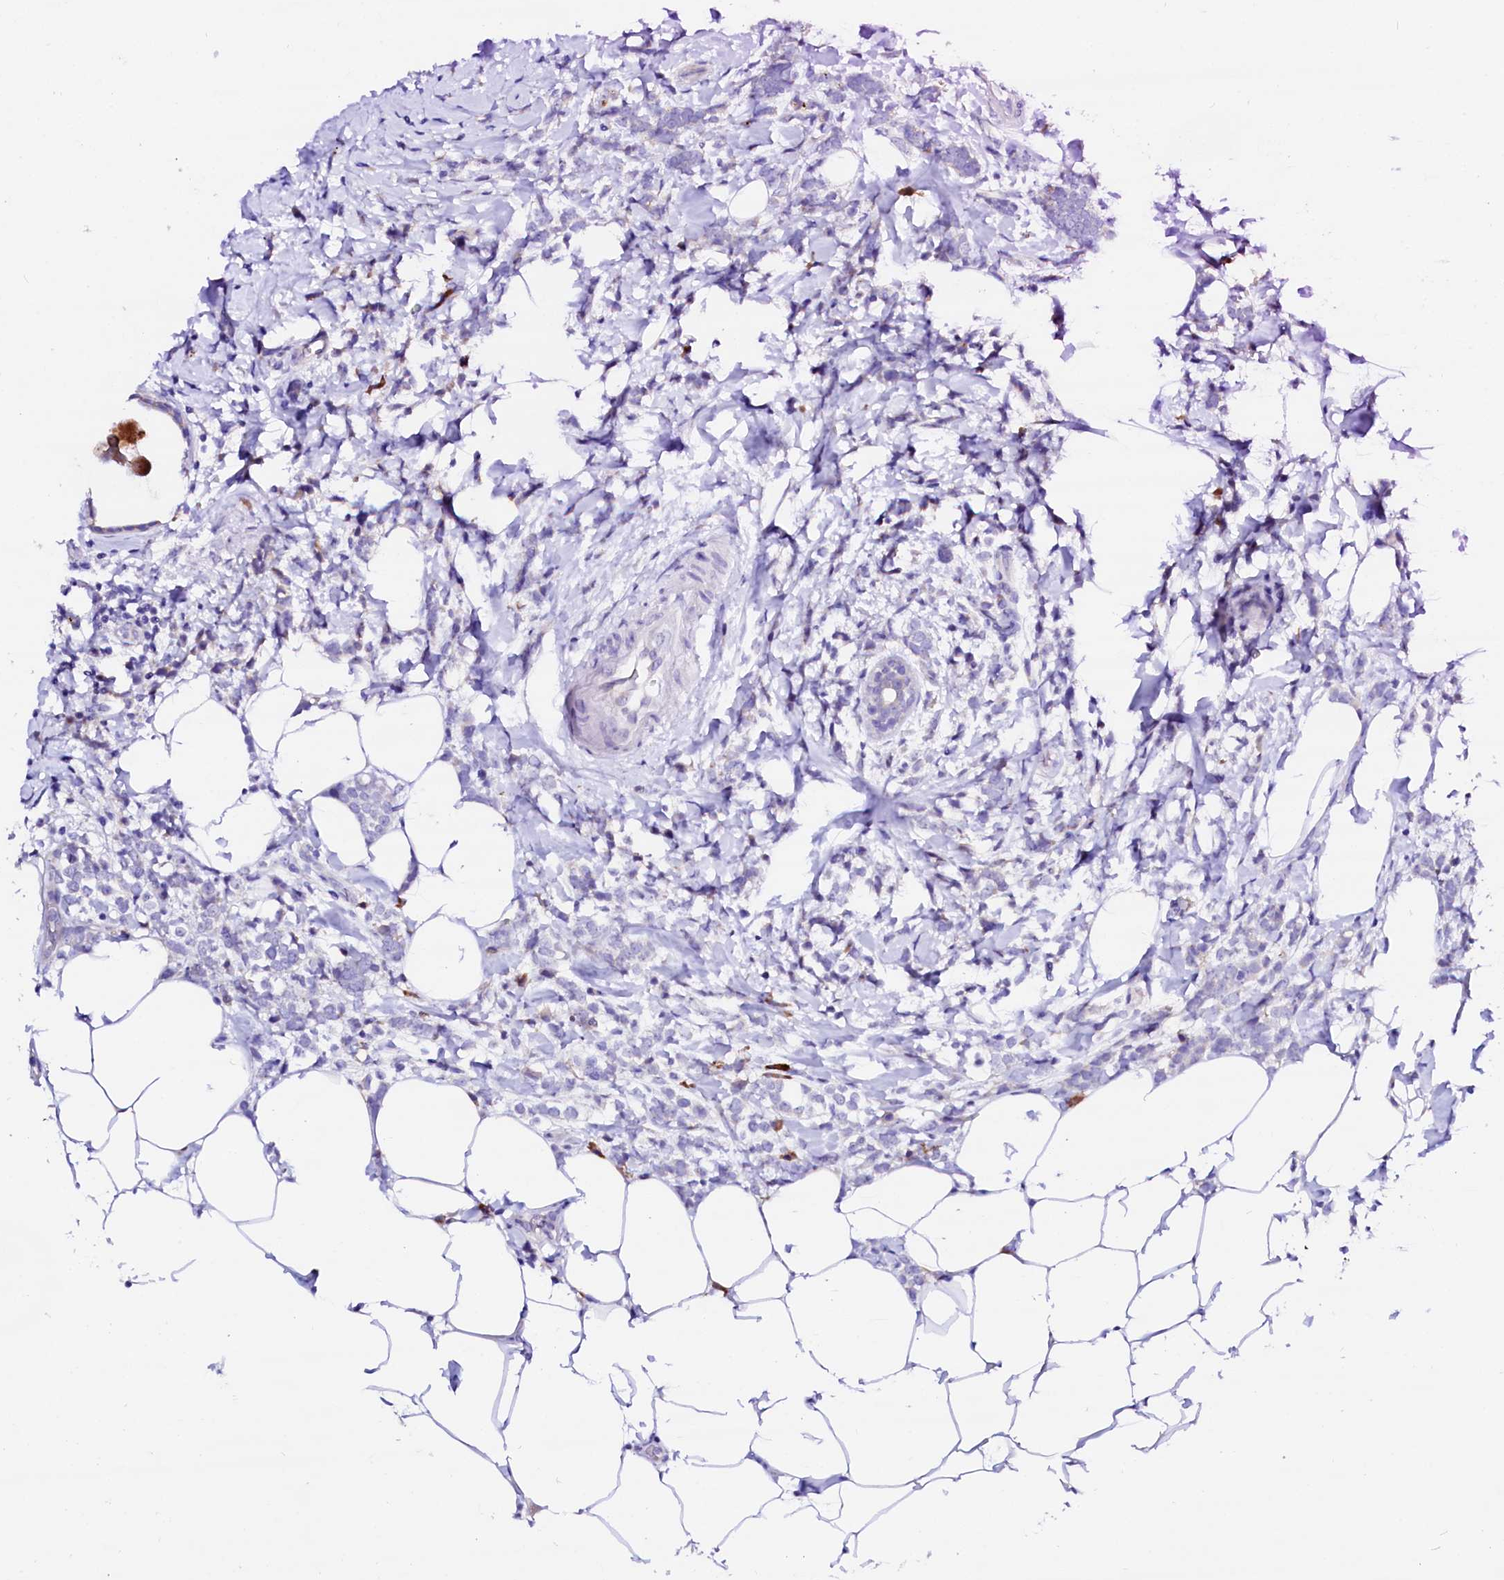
{"staining": {"intensity": "negative", "quantity": "none", "location": "none"}, "tissue": "breast cancer", "cell_type": "Tumor cells", "image_type": "cancer", "snomed": [{"axis": "morphology", "description": "Lobular carcinoma"}, {"axis": "topography", "description": "Breast"}], "caption": "High magnification brightfield microscopy of breast cancer stained with DAB (3,3'-diaminobenzidine) (brown) and counterstained with hematoxylin (blue): tumor cells show no significant positivity. (DAB immunohistochemistry, high magnification).", "gene": "BTBD16", "patient": {"sex": "female", "age": 58}}